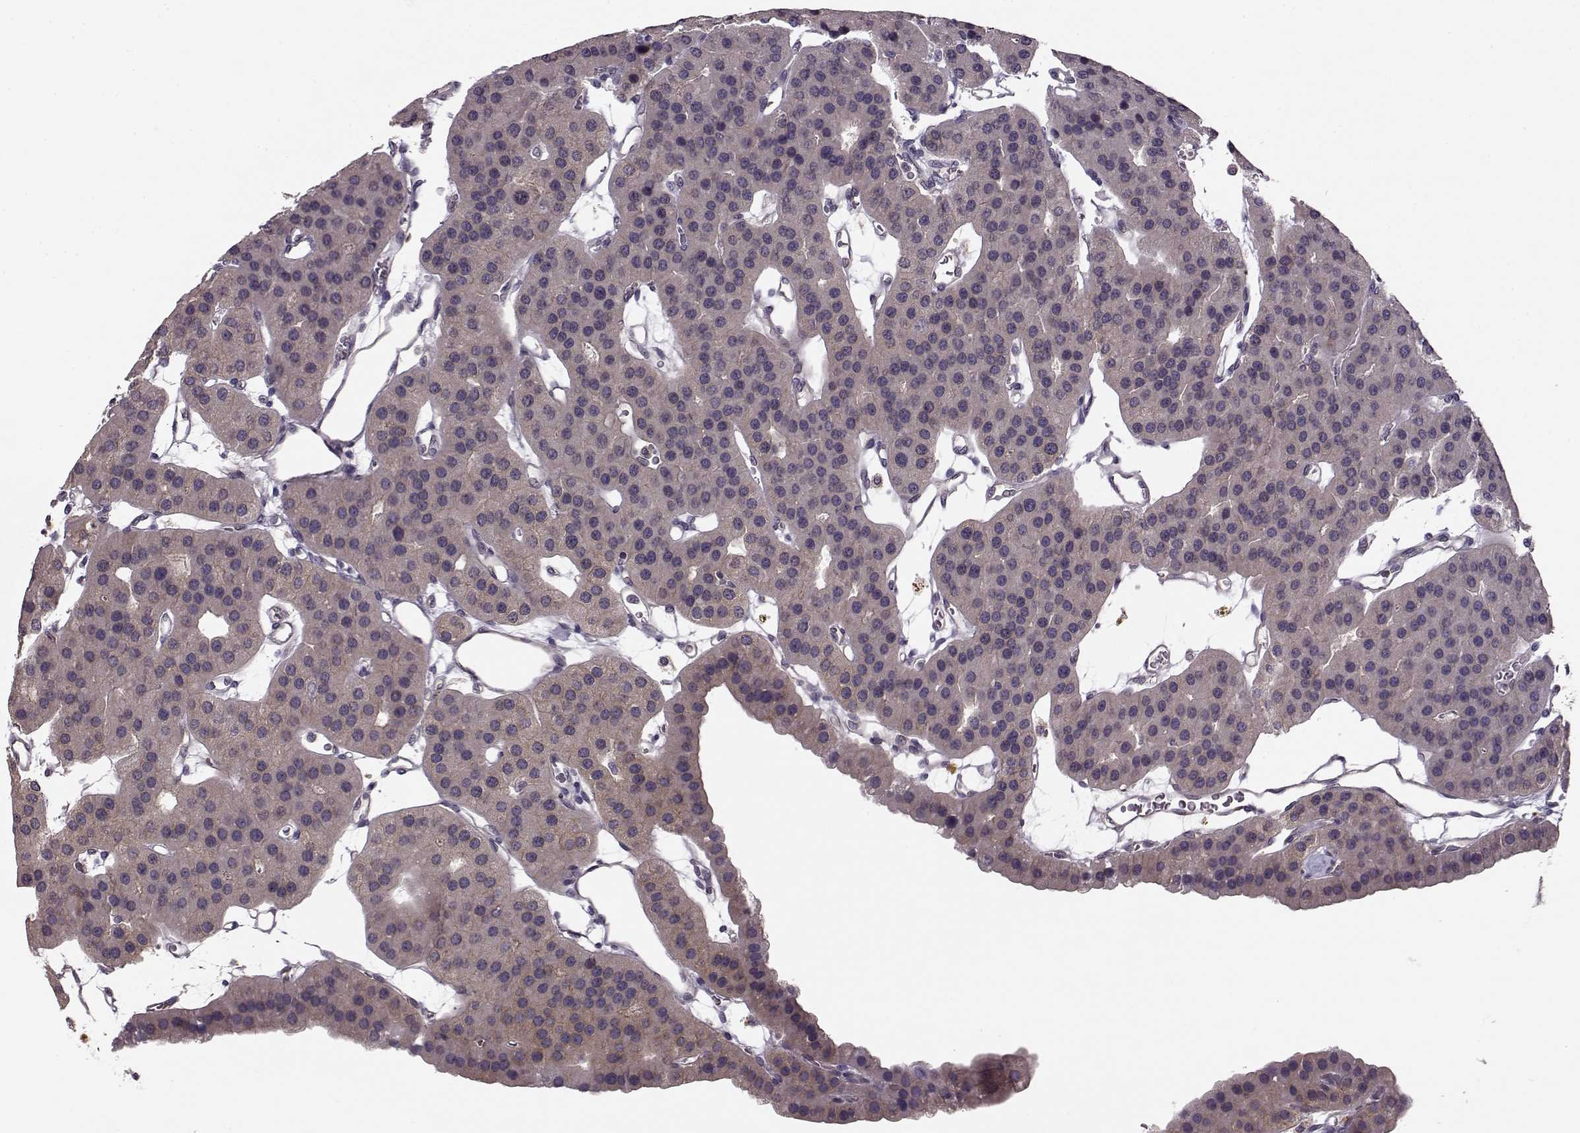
{"staining": {"intensity": "weak", "quantity": "<25%", "location": "cytoplasmic/membranous"}, "tissue": "parathyroid gland", "cell_type": "Glandular cells", "image_type": "normal", "snomed": [{"axis": "morphology", "description": "Normal tissue, NOS"}, {"axis": "morphology", "description": "Adenoma, NOS"}, {"axis": "topography", "description": "Parathyroid gland"}], "caption": "The IHC image has no significant expression in glandular cells of parathyroid gland. The staining is performed using DAB (3,3'-diaminobenzidine) brown chromogen with nuclei counter-stained in using hematoxylin.", "gene": "SLAIN2", "patient": {"sex": "female", "age": 86}}